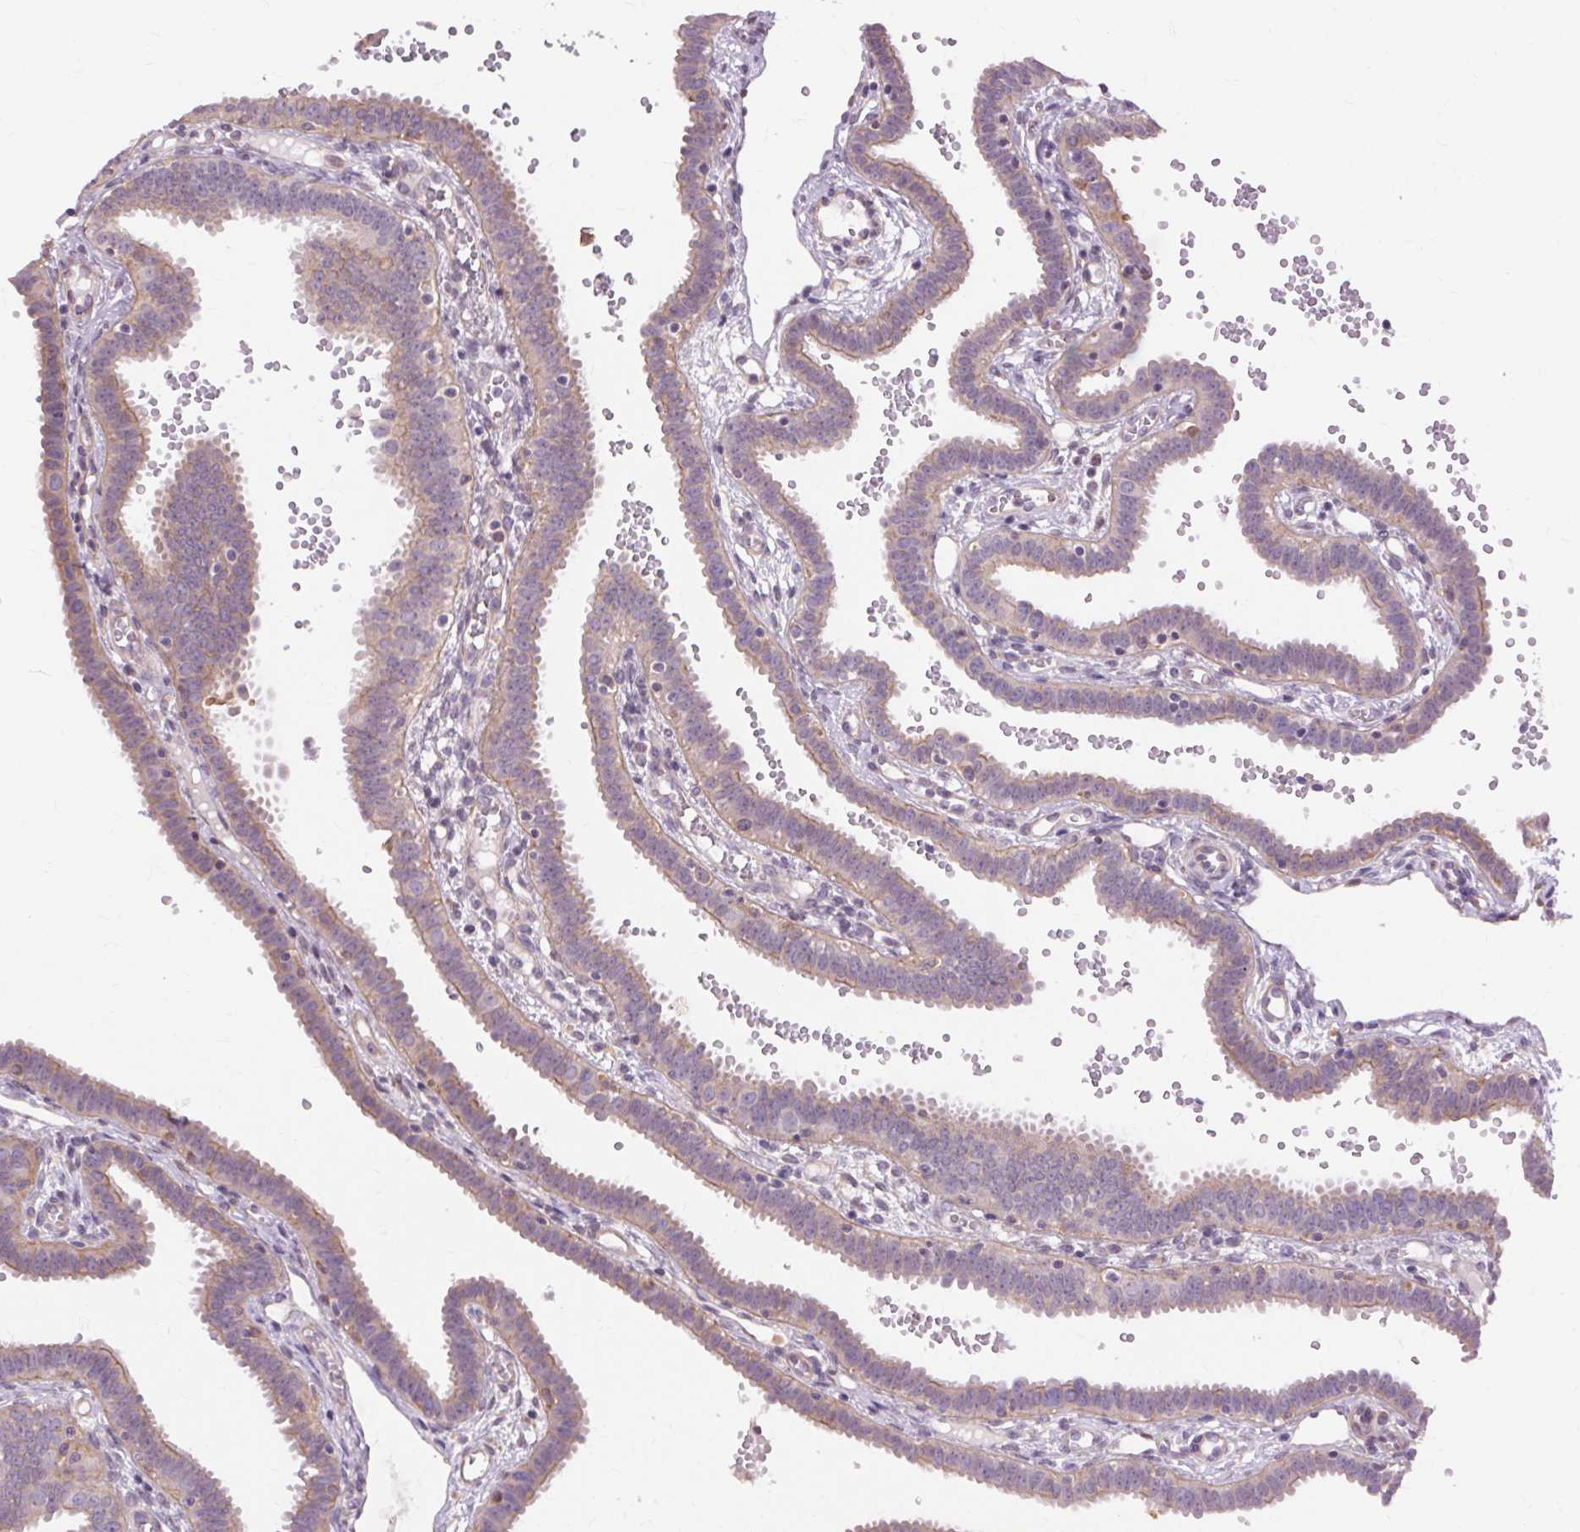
{"staining": {"intensity": "weak", "quantity": ">75%", "location": "cytoplasmic/membranous"}, "tissue": "fallopian tube", "cell_type": "Glandular cells", "image_type": "normal", "snomed": [{"axis": "morphology", "description": "Normal tissue, NOS"}, {"axis": "topography", "description": "Fallopian tube"}], "caption": "Protein analysis of unremarkable fallopian tube demonstrates weak cytoplasmic/membranous positivity in approximately >75% of glandular cells. (DAB = brown stain, brightfield microscopy at high magnification).", "gene": "TM6SF1", "patient": {"sex": "female", "age": 37}}